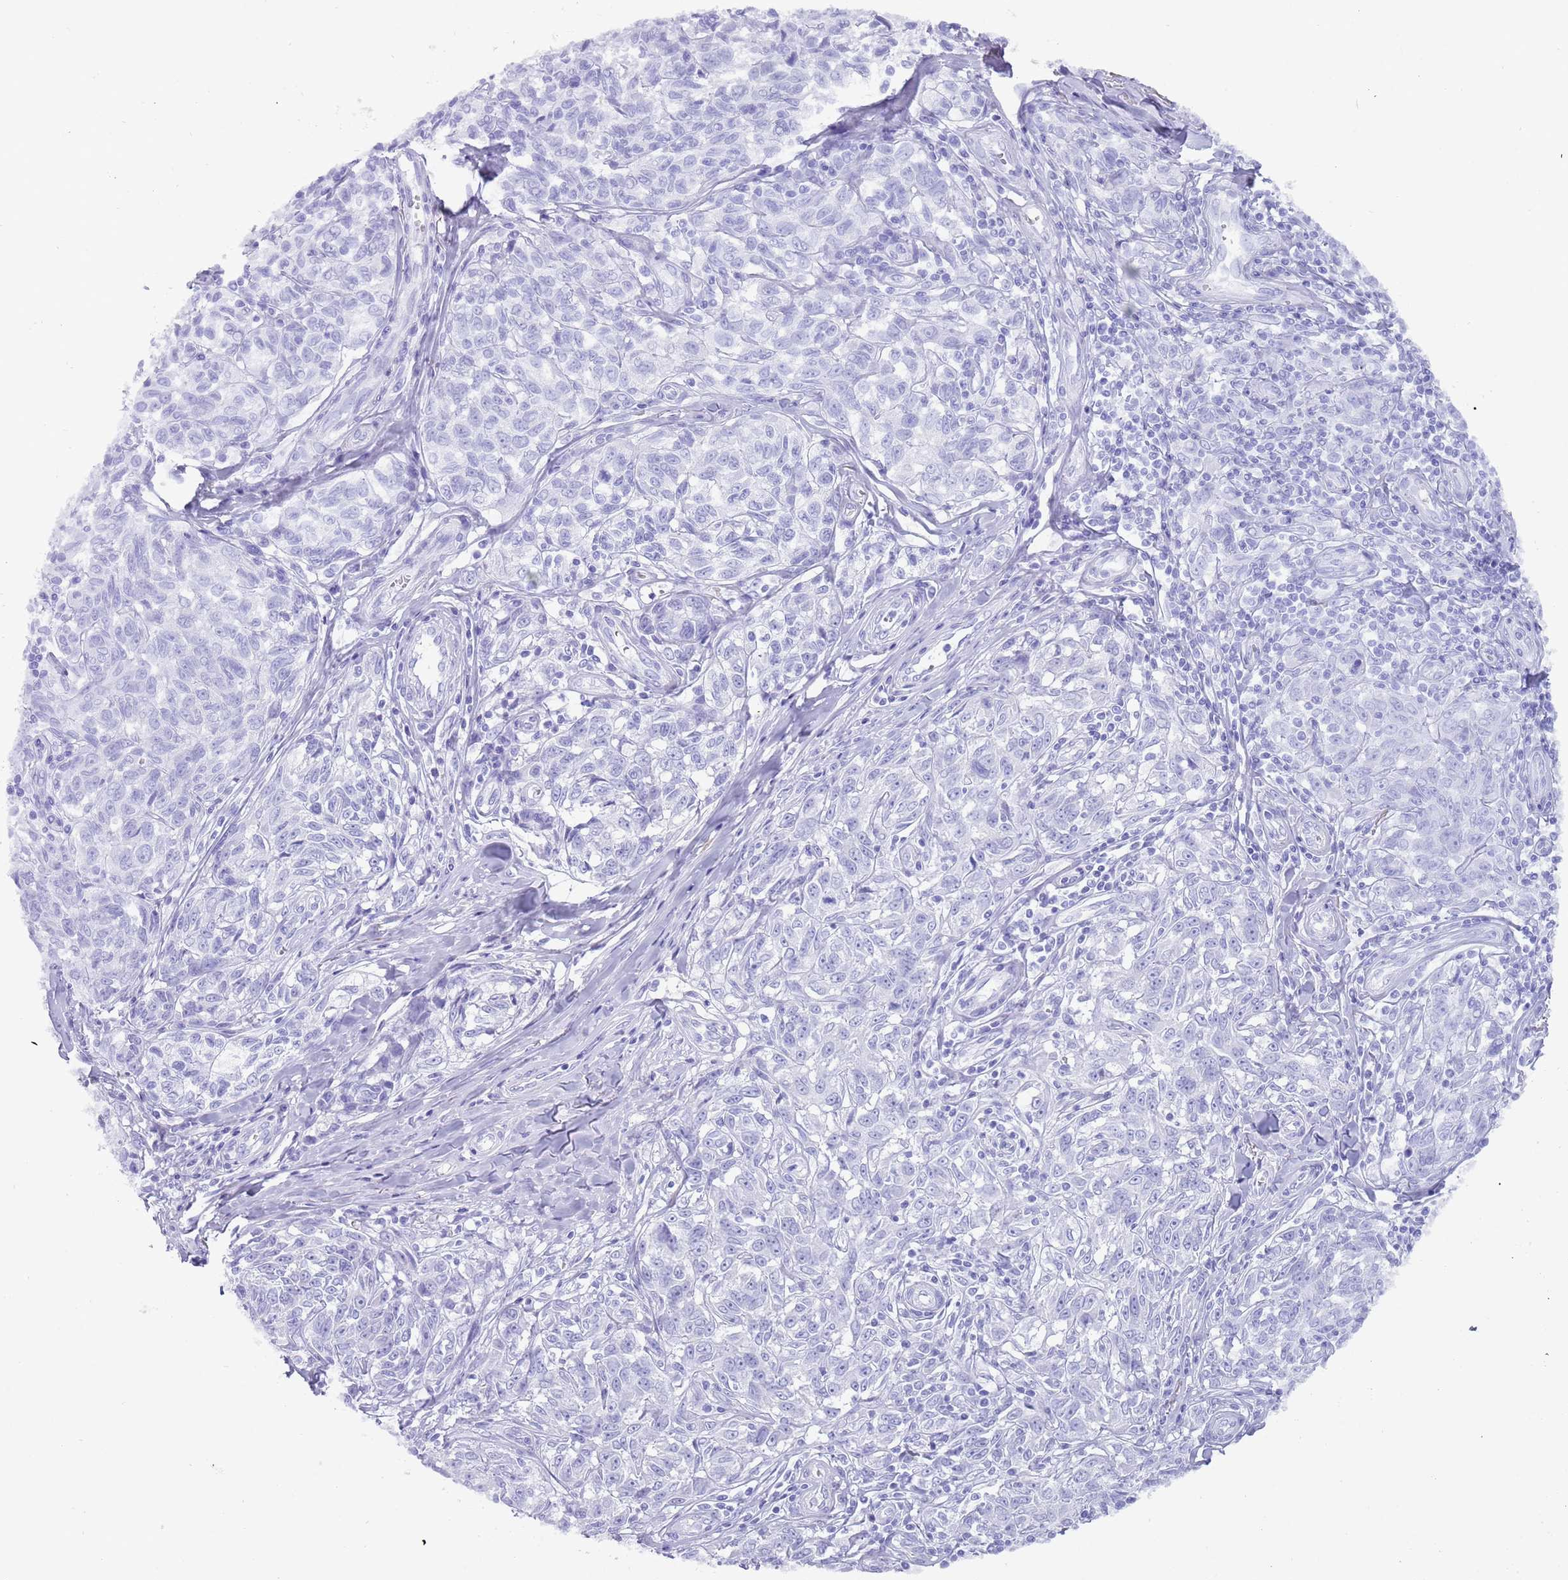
{"staining": {"intensity": "negative", "quantity": "none", "location": "none"}, "tissue": "melanoma", "cell_type": "Tumor cells", "image_type": "cancer", "snomed": [{"axis": "morphology", "description": "Normal tissue, NOS"}, {"axis": "morphology", "description": "Malignant melanoma, NOS"}, {"axis": "topography", "description": "Skin"}], "caption": "The immunohistochemistry (IHC) image has no significant positivity in tumor cells of melanoma tissue.", "gene": "MYADML2", "patient": {"sex": "female", "age": 64}}